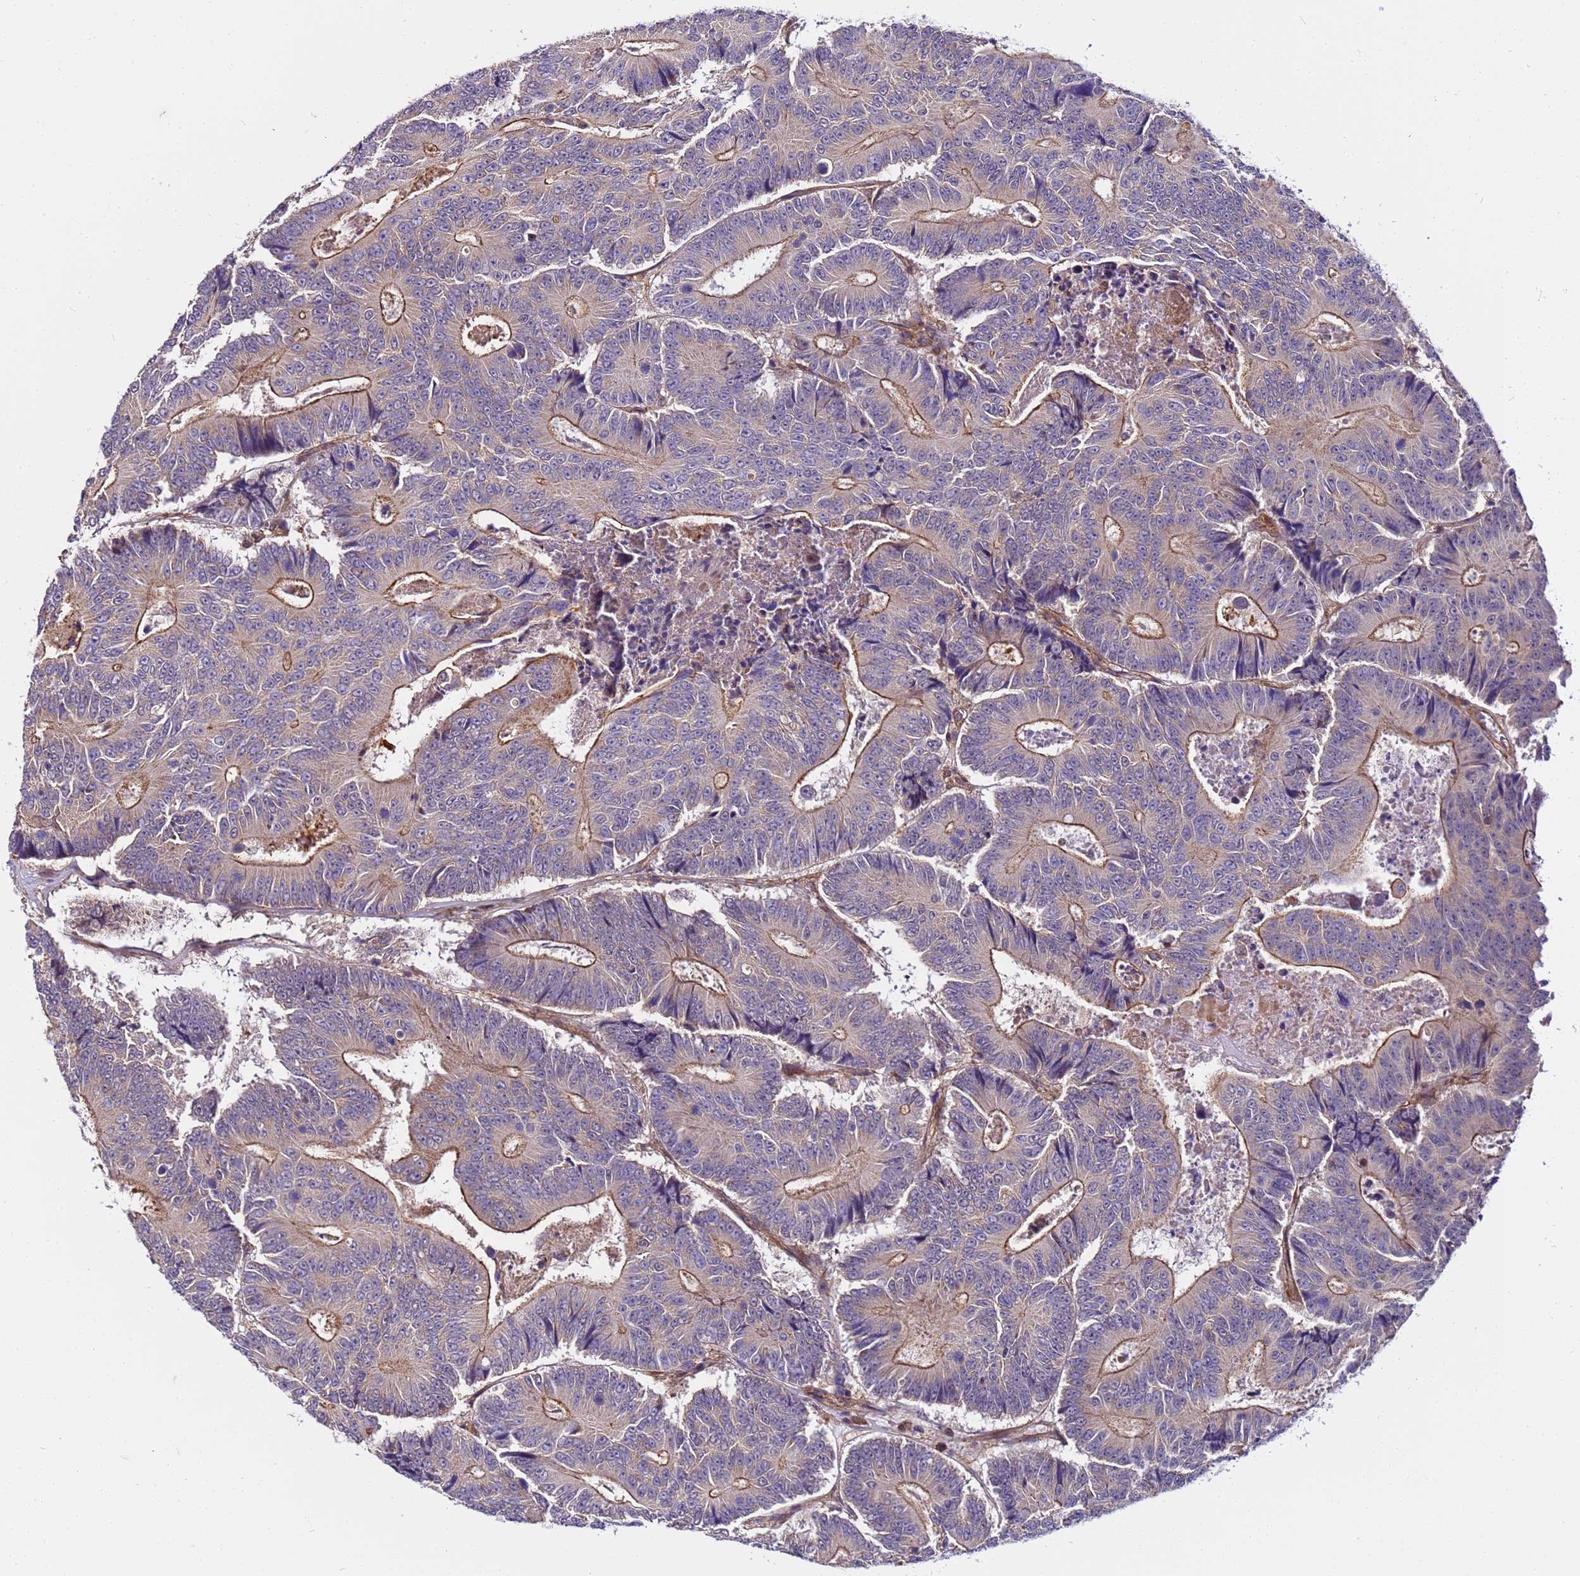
{"staining": {"intensity": "moderate", "quantity": ">75%", "location": "cytoplasmic/membranous"}, "tissue": "colorectal cancer", "cell_type": "Tumor cells", "image_type": "cancer", "snomed": [{"axis": "morphology", "description": "Adenocarcinoma, NOS"}, {"axis": "topography", "description": "Colon"}], "caption": "Immunohistochemical staining of adenocarcinoma (colorectal) displays medium levels of moderate cytoplasmic/membranous protein expression in about >75% of tumor cells.", "gene": "STK38", "patient": {"sex": "male", "age": 83}}